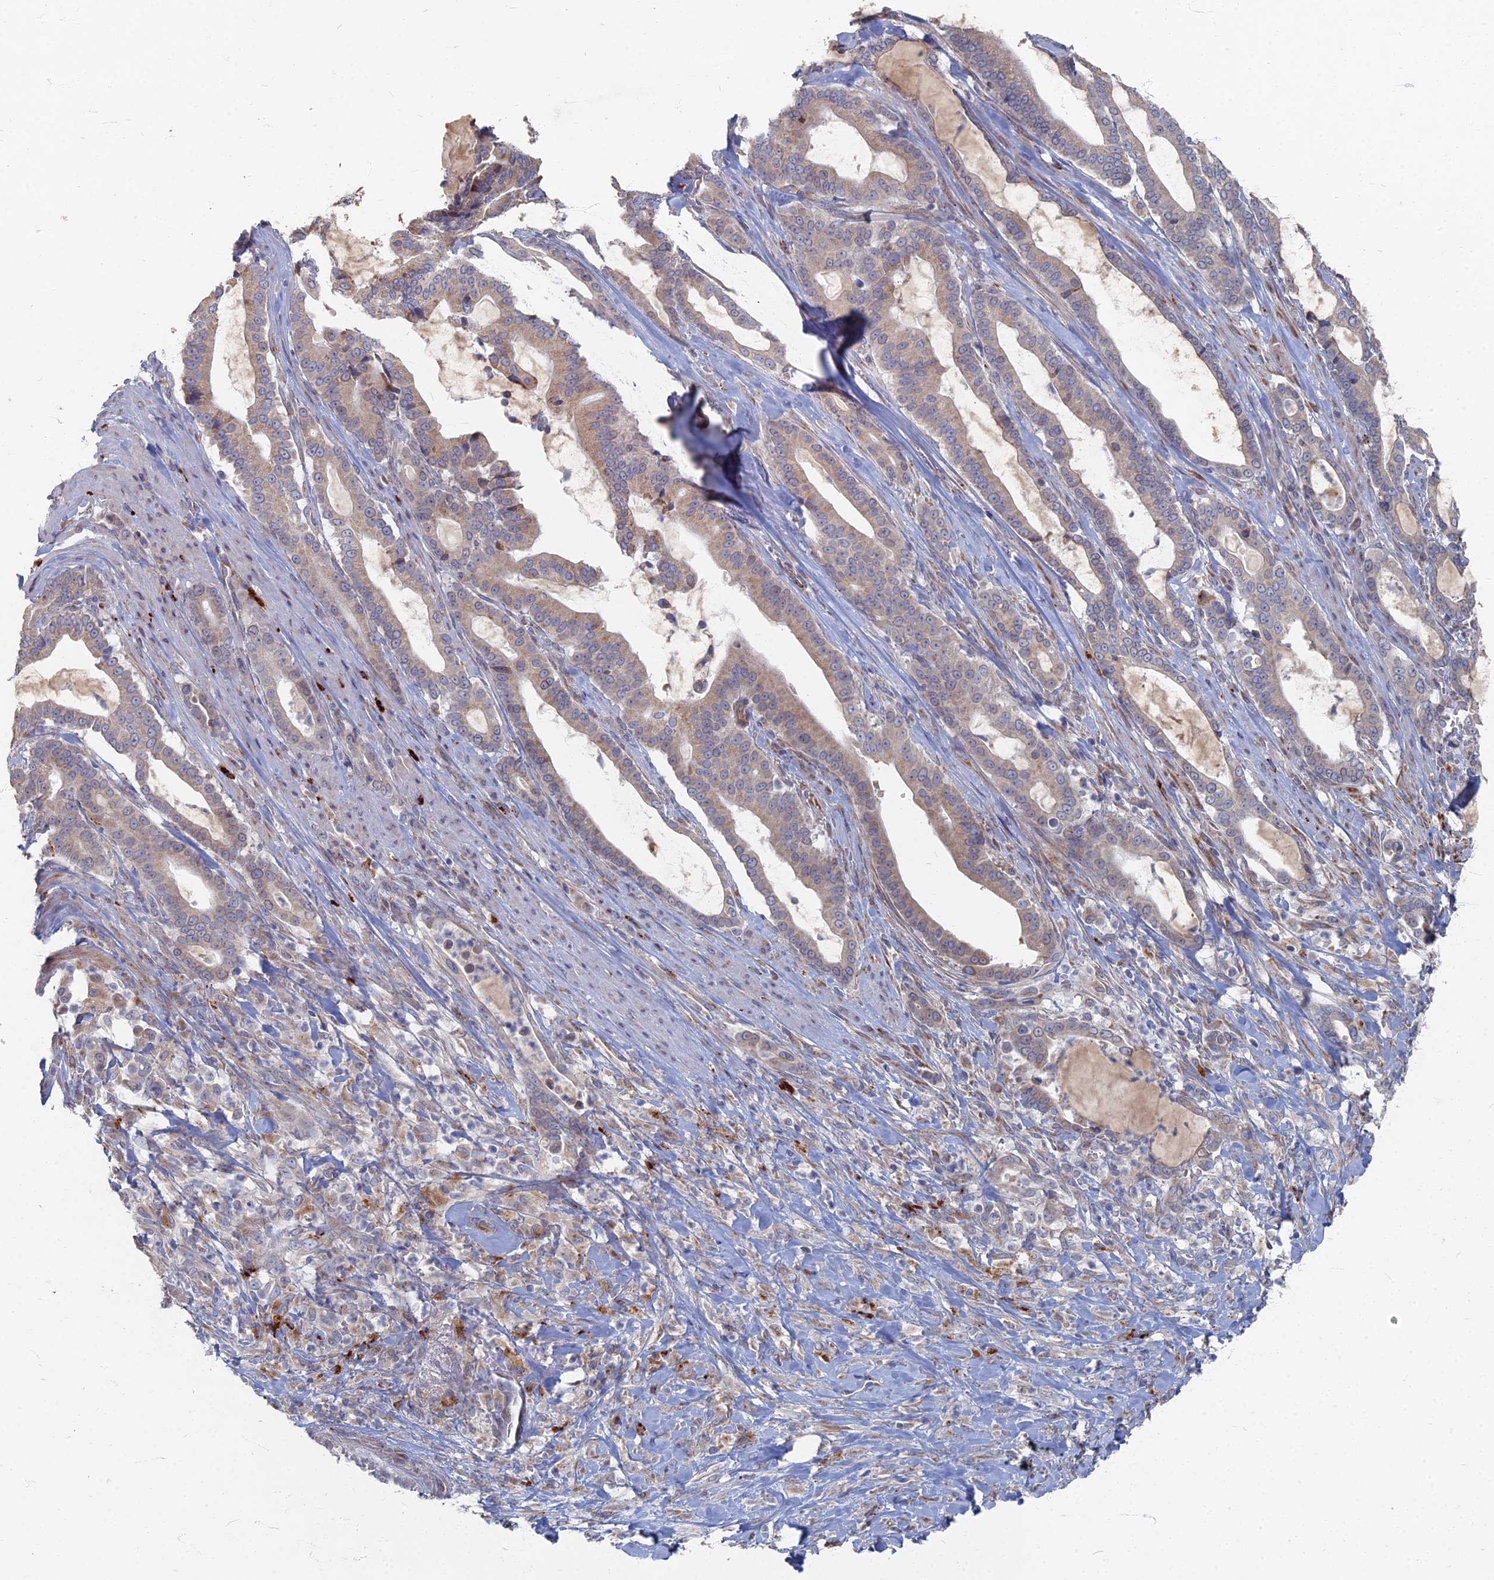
{"staining": {"intensity": "weak", "quantity": "25%-75%", "location": "cytoplasmic/membranous"}, "tissue": "pancreatic cancer", "cell_type": "Tumor cells", "image_type": "cancer", "snomed": [{"axis": "morphology", "description": "Adenocarcinoma, NOS"}, {"axis": "topography", "description": "Pancreas"}], "caption": "The photomicrograph shows a brown stain indicating the presence of a protein in the cytoplasmic/membranous of tumor cells in pancreatic adenocarcinoma. (Stains: DAB (3,3'-diaminobenzidine) in brown, nuclei in blue, Microscopy: brightfield microscopy at high magnification).", "gene": "TMEM128", "patient": {"sex": "male", "age": 63}}